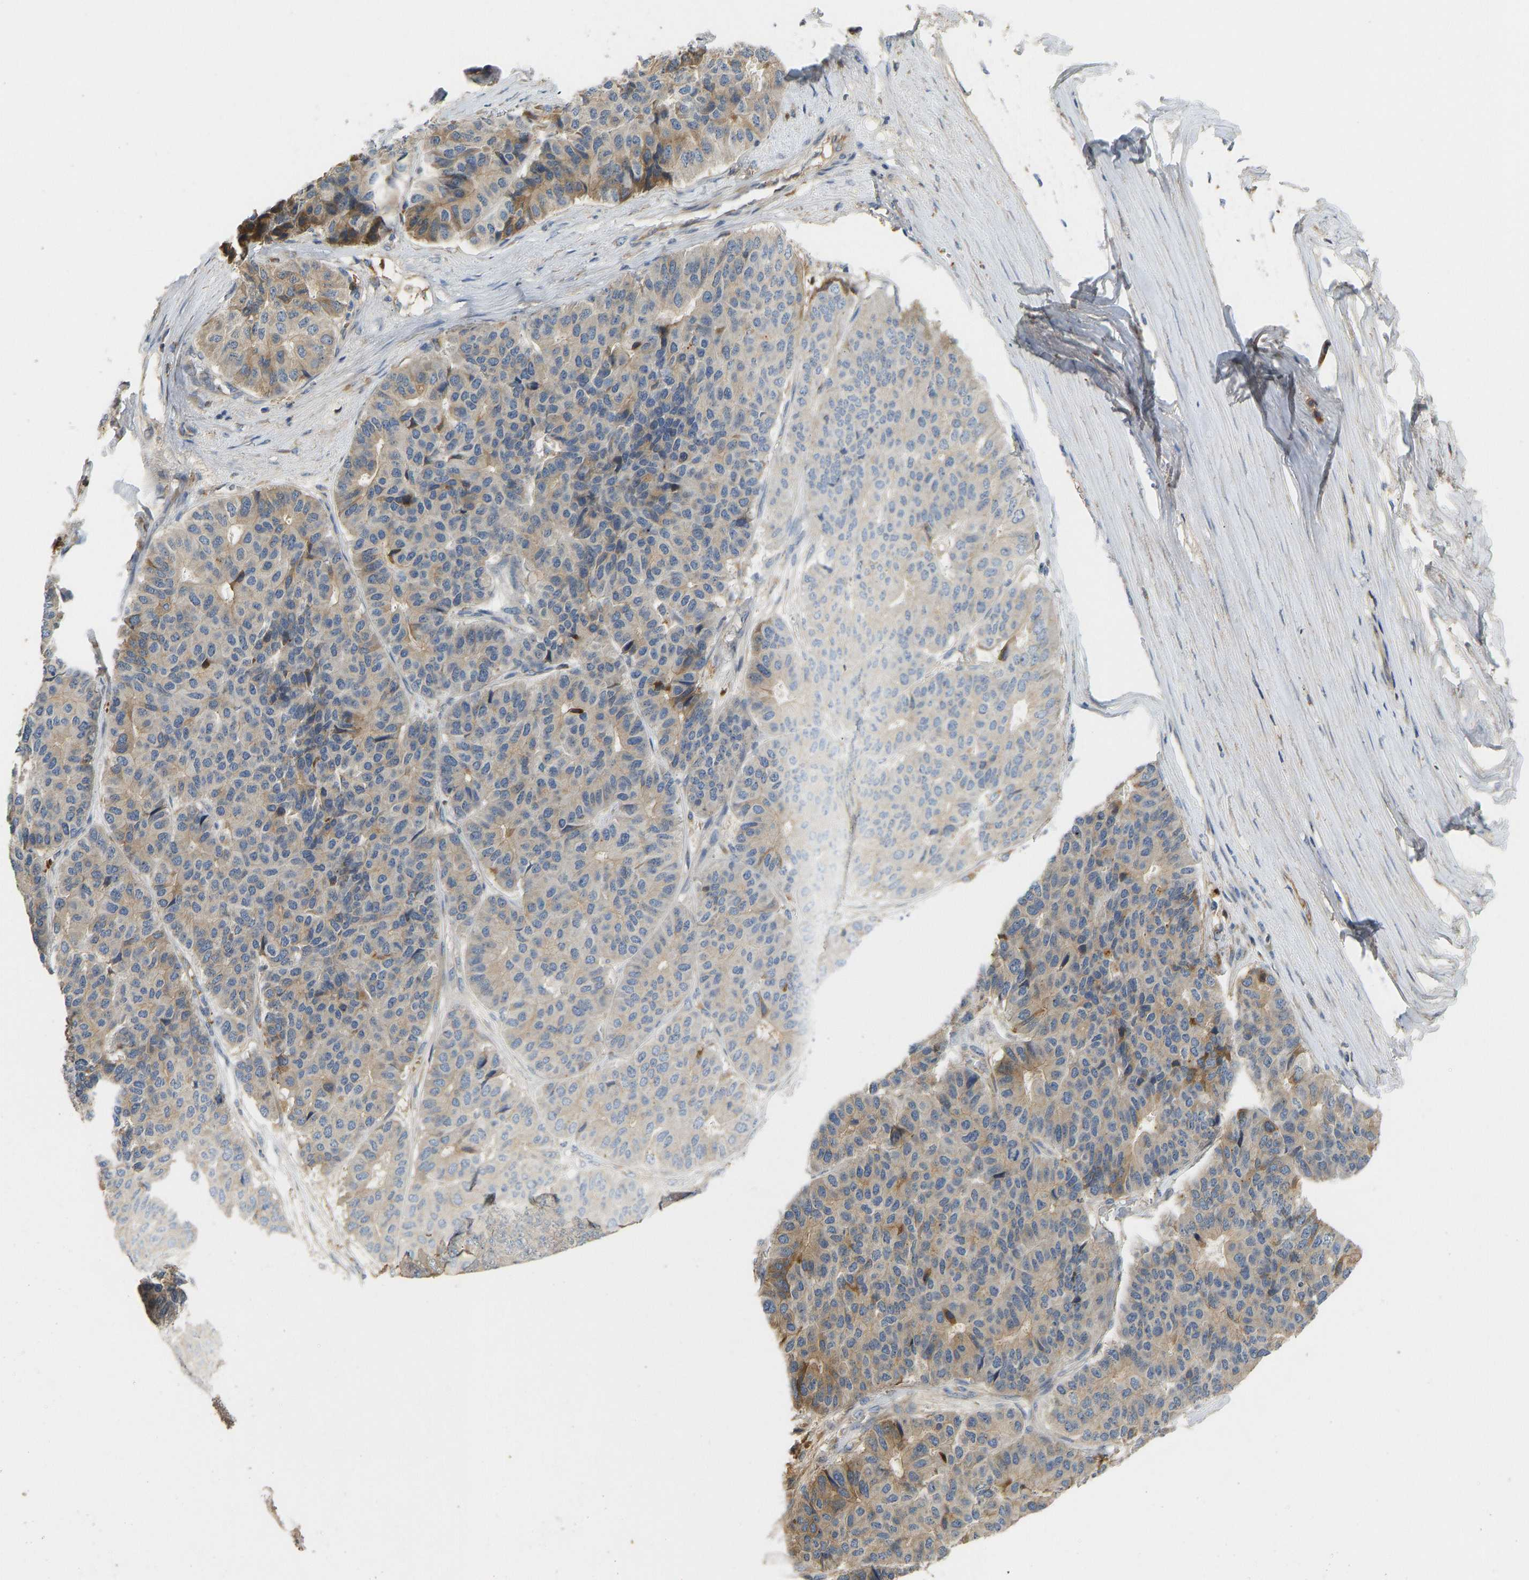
{"staining": {"intensity": "moderate", "quantity": "<25%", "location": "cytoplasmic/membranous"}, "tissue": "pancreatic cancer", "cell_type": "Tumor cells", "image_type": "cancer", "snomed": [{"axis": "morphology", "description": "Adenocarcinoma, NOS"}, {"axis": "topography", "description": "Pancreas"}], "caption": "The photomicrograph exhibits immunohistochemical staining of pancreatic adenocarcinoma. There is moderate cytoplasmic/membranous positivity is identified in approximately <25% of tumor cells.", "gene": "VCPKMT", "patient": {"sex": "male", "age": 50}}